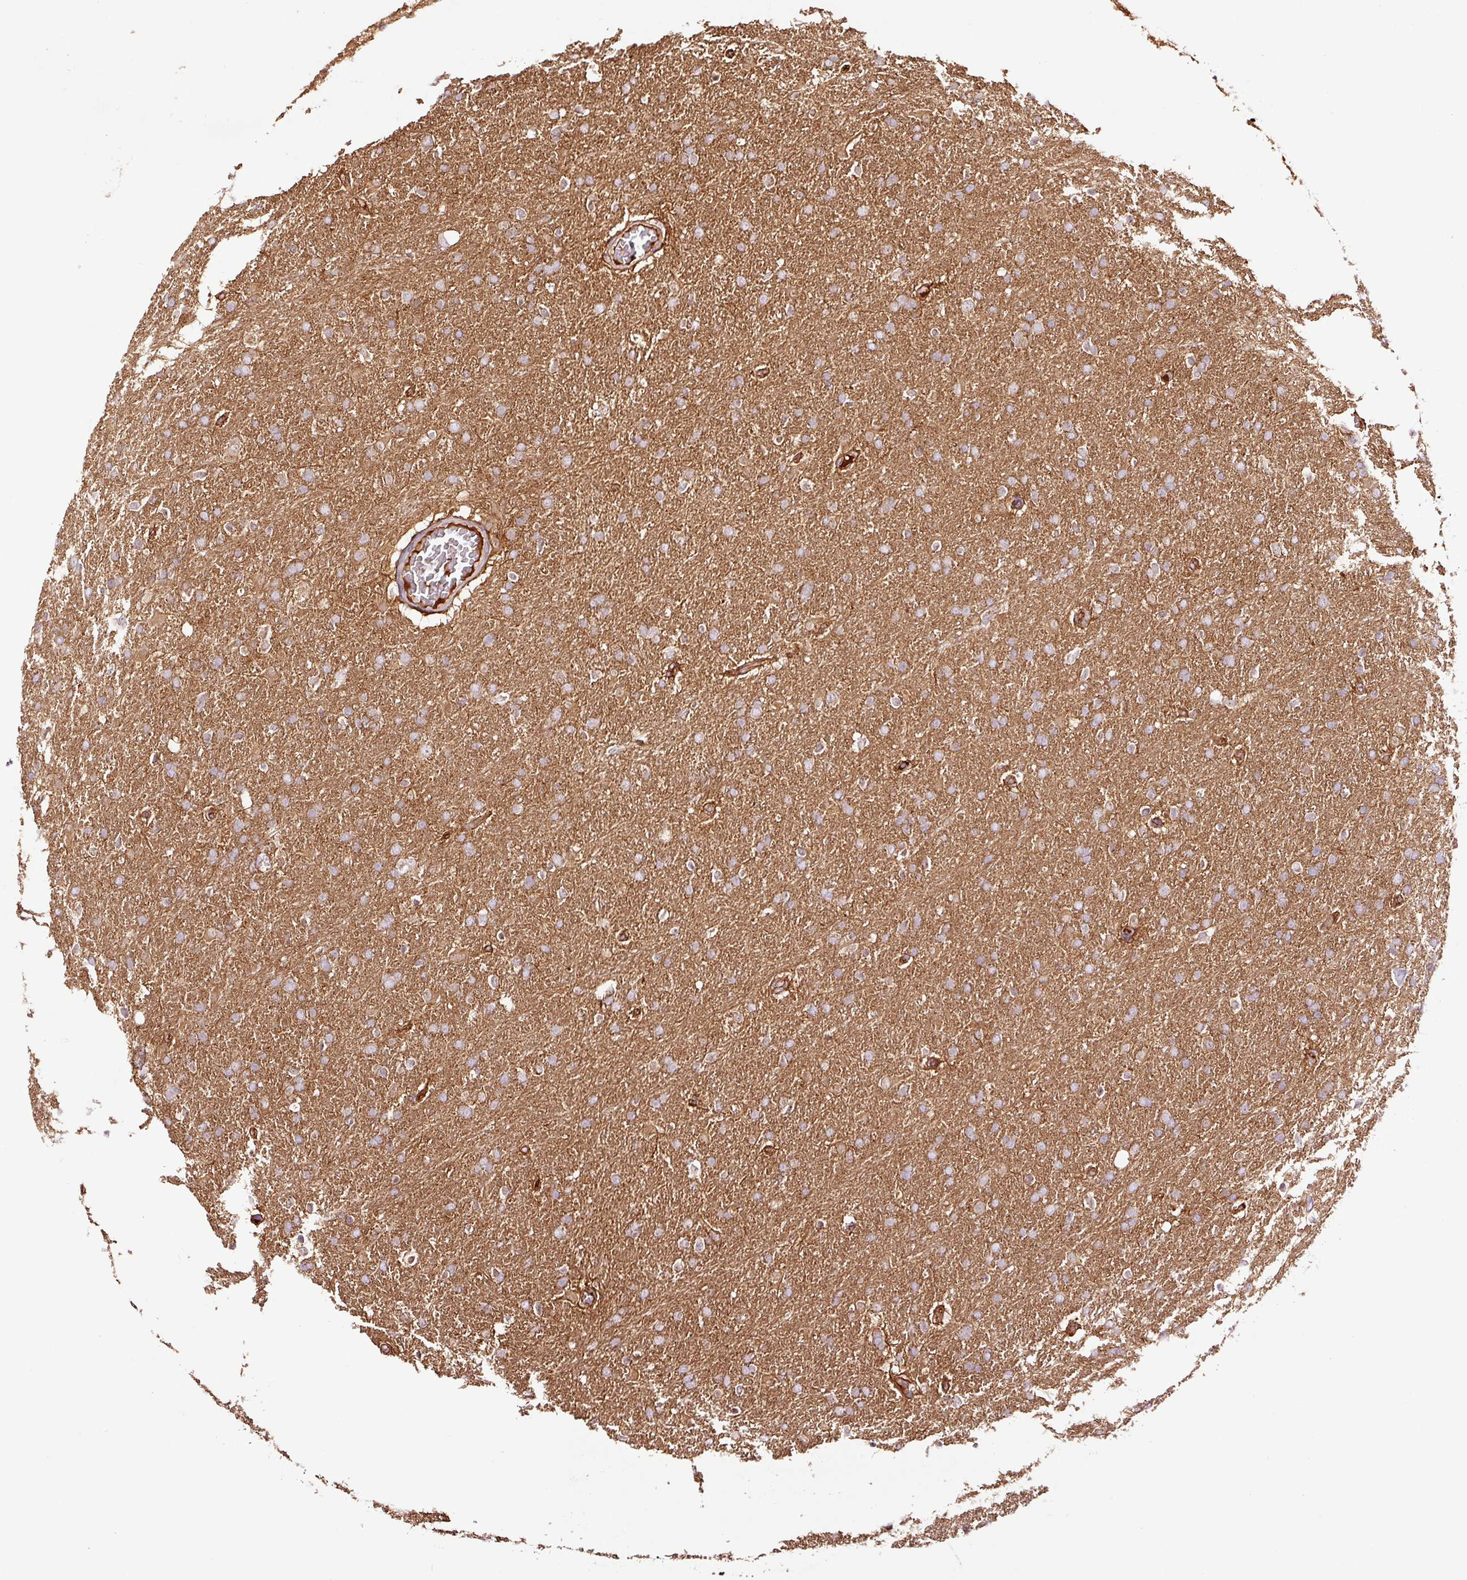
{"staining": {"intensity": "moderate", "quantity": ">75%", "location": "cytoplasmic/membranous"}, "tissue": "glioma", "cell_type": "Tumor cells", "image_type": "cancer", "snomed": [{"axis": "morphology", "description": "Glioma, malignant, High grade"}, {"axis": "topography", "description": "Brain"}], "caption": "Glioma stained with DAB (3,3'-diaminobenzidine) IHC demonstrates medium levels of moderate cytoplasmic/membranous expression in about >75% of tumor cells.", "gene": "METAP1", "patient": {"sex": "male", "age": 61}}